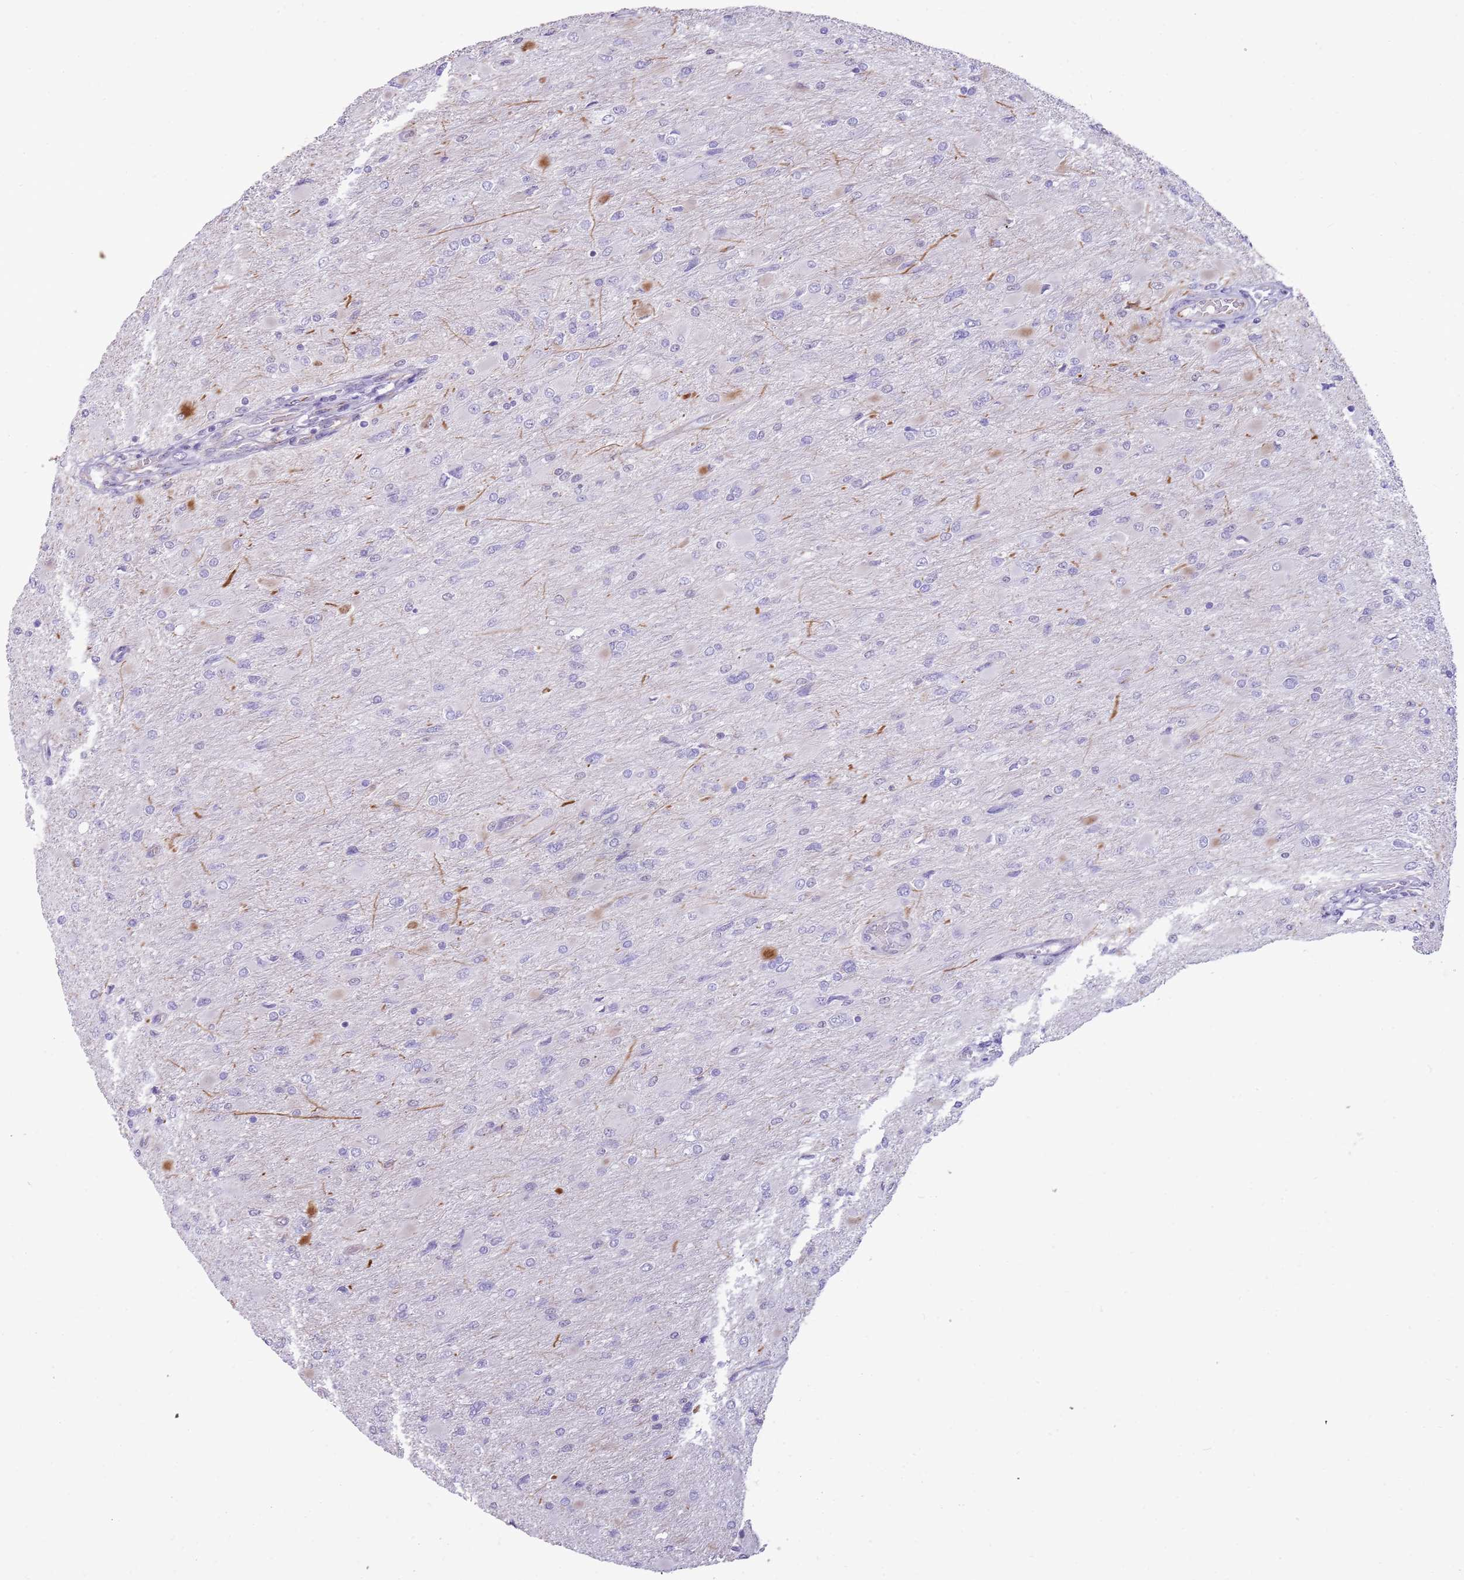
{"staining": {"intensity": "negative", "quantity": "none", "location": "none"}, "tissue": "glioma", "cell_type": "Tumor cells", "image_type": "cancer", "snomed": [{"axis": "morphology", "description": "Glioma, malignant, High grade"}, {"axis": "topography", "description": "Cerebral cortex"}], "caption": "The immunohistochemistry histopathology image has no significant staining in tumor cells of high-grade glioma (malignant) tissue.", "gene": "NBPF3", "patient": {"sex": "female", "age": 36}}